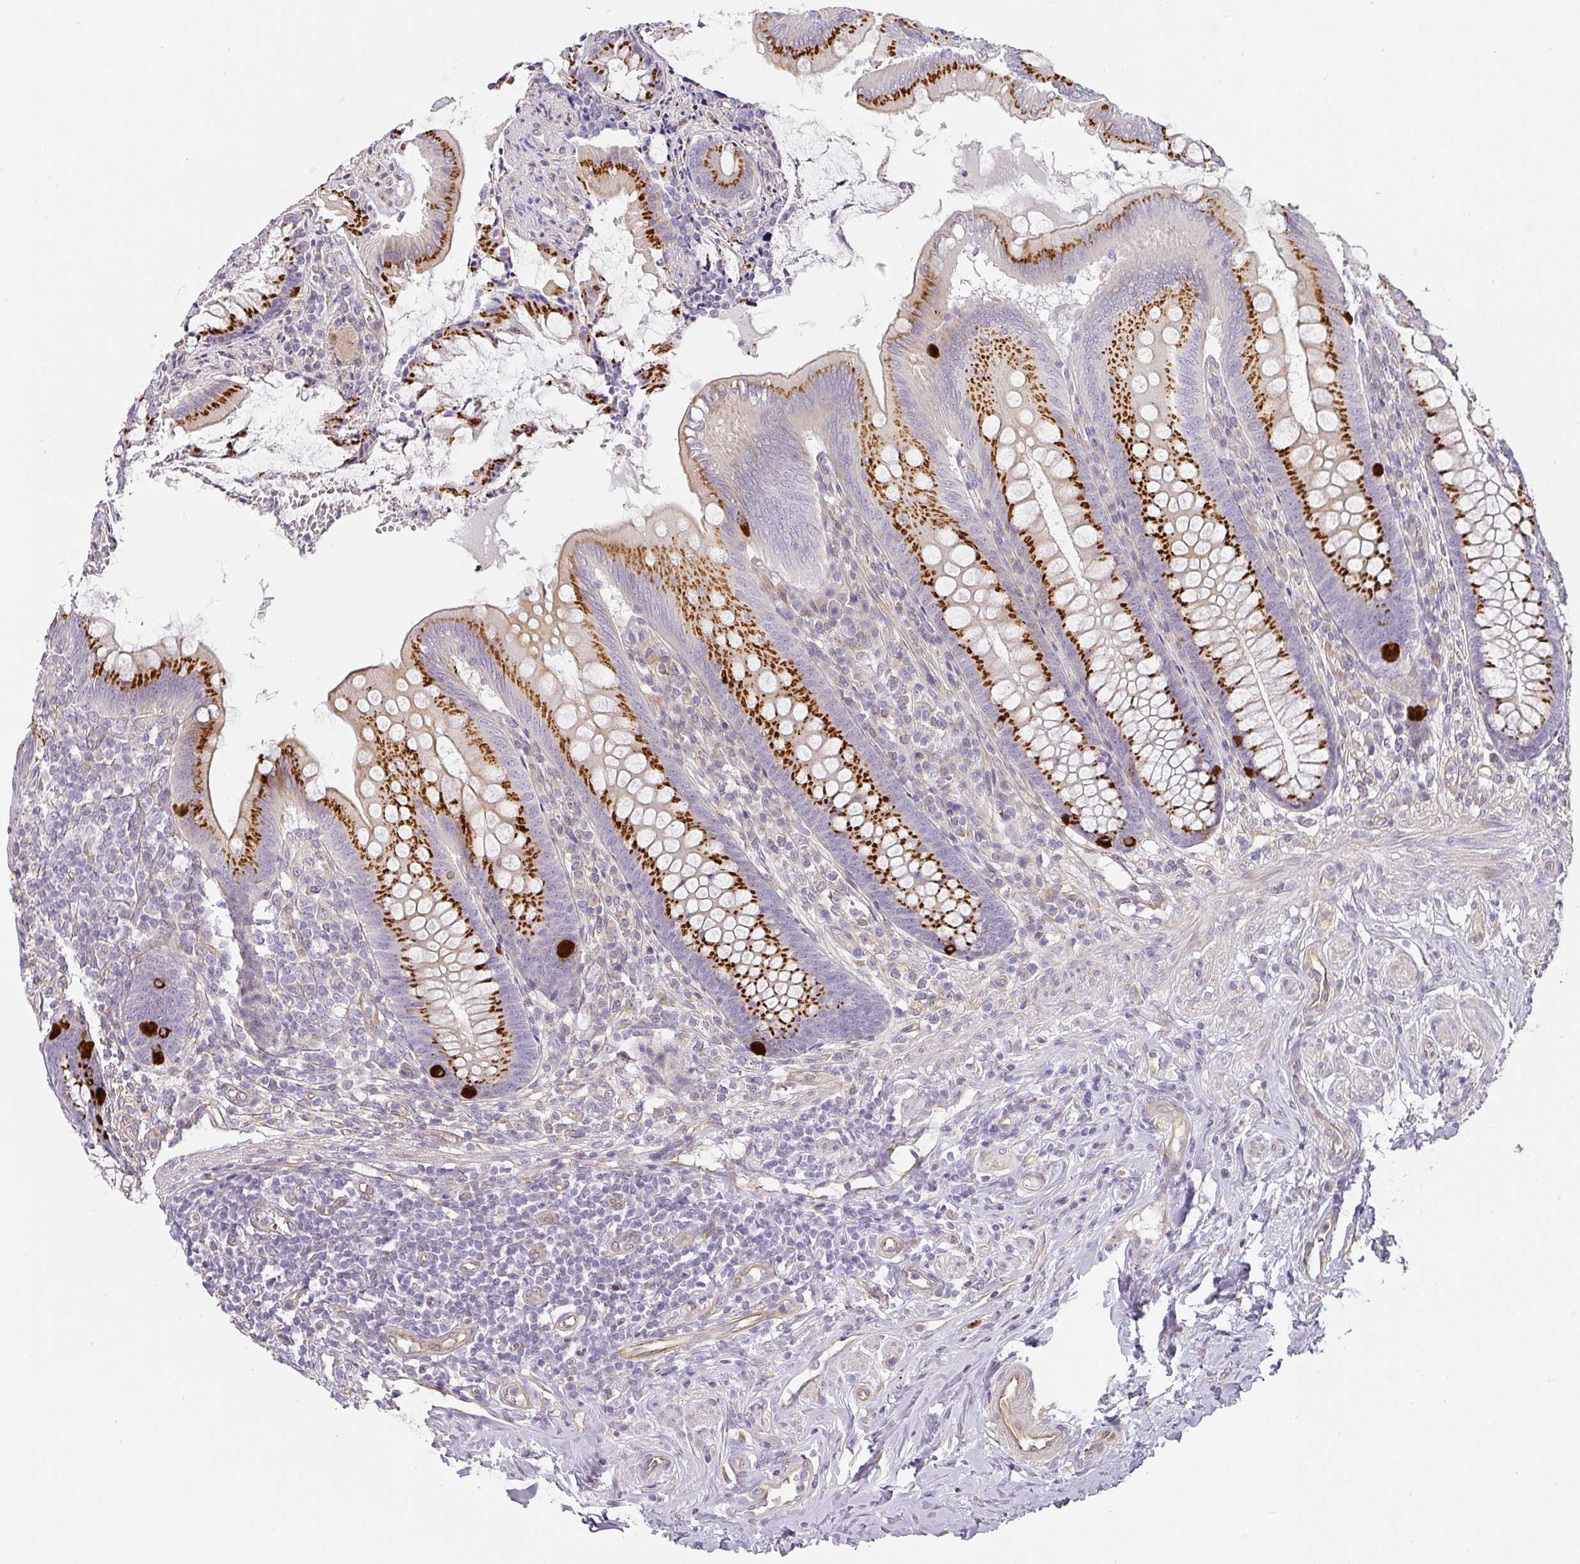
{"staining": {"intensity": "strong", "quantity": ">75%", "location": "cytoplasmic/membranous"}, "tissue": "appendix", "cell_type": "Glandular cells", "image_type": "normal", "snomed": [{"axis": "morphology", "description": "Normal tissue, NOS"}, {"axis": "topography", "description": "Appendix"}], "caption": "Immunohistochemical staining of unremarkable human appendix displays strong cytoplasmic/membranous protein staining in about >75% of glandular cells. The staining was performed using DAB, with brown indicating positive protein expression. Nuclei are stained blue with hematoxylin.", "gene": "ATP8B2", "patient": {"sex": "female", "age": 51}}